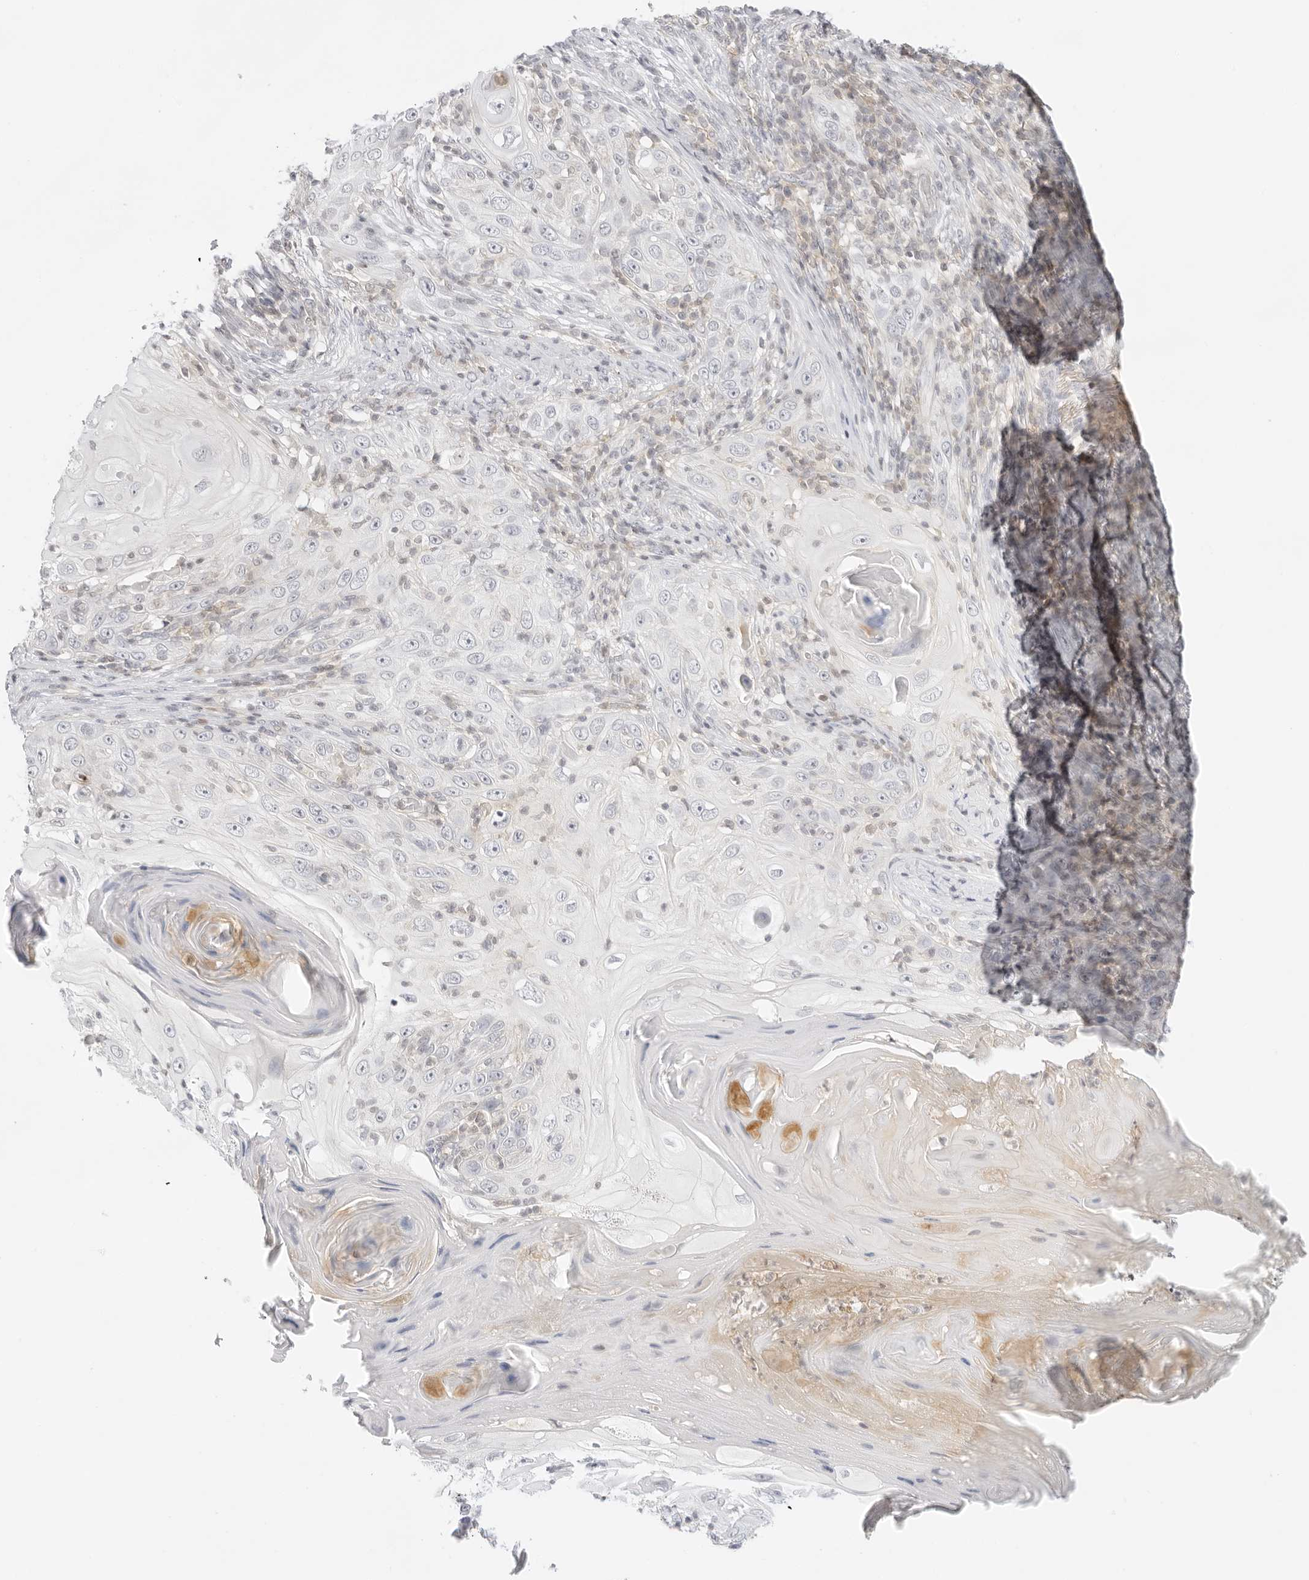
{"staining": {"intensity": "negative", "quantity": "none", "location": "none"}, "tissue": "skin cancer", "cell_type": "Tumor cells", "image_type": "cancer", "snomed": [{"axis": "morphology", "description": "Squamous cell carcinoma, NOS"}, {"axis": "topography", "description": "Skin"}], "caption": "The micrograph shows no significant expression in tumor cells of skin cancer.", "gene": "TNFRSF14", "patient": {"sex": "female", "age": 88}}